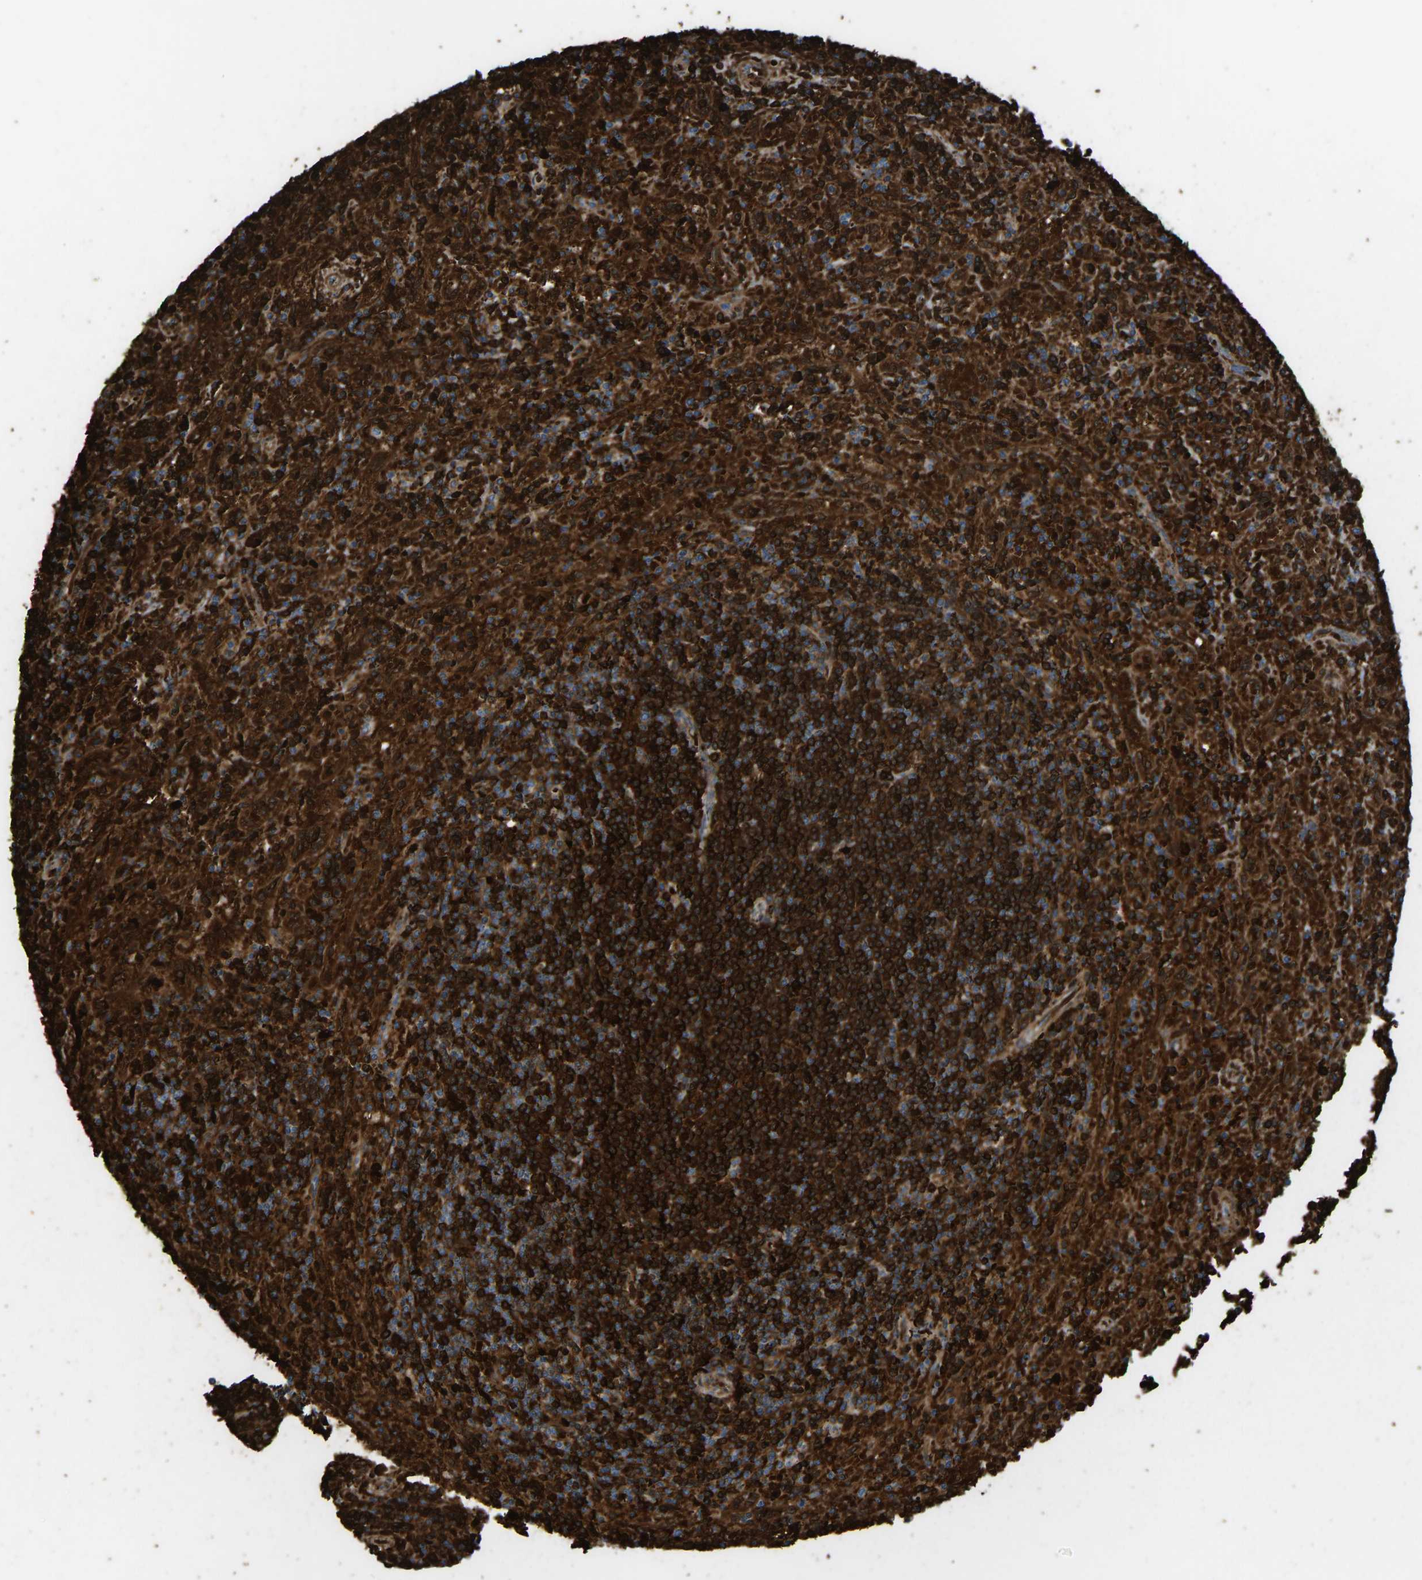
{"staining": {"intensity": "strong", "quantity": "25%-75%", "location": "cytoplasmic/membranous"}, "tissue": "lymphoma", "cell_type": "Tumor cells", "image_type": "cancer", "snomed": [{"axis": "morphology", "description": "Malignant lymphoma, non-Hodgkin's type, Low grade"}, {"axis": "topography", "description": "Spleen"}], "caption": "Malignant lymphoma, non-Hodgkin's type (low-grade) stained with a brown dye exhibits strong cytoplasmic/membranous positive positivity in approximately 25%-75% of tumor cells.", "gene": "PIGS", "patient": {"sex": "male", "age": 76}}